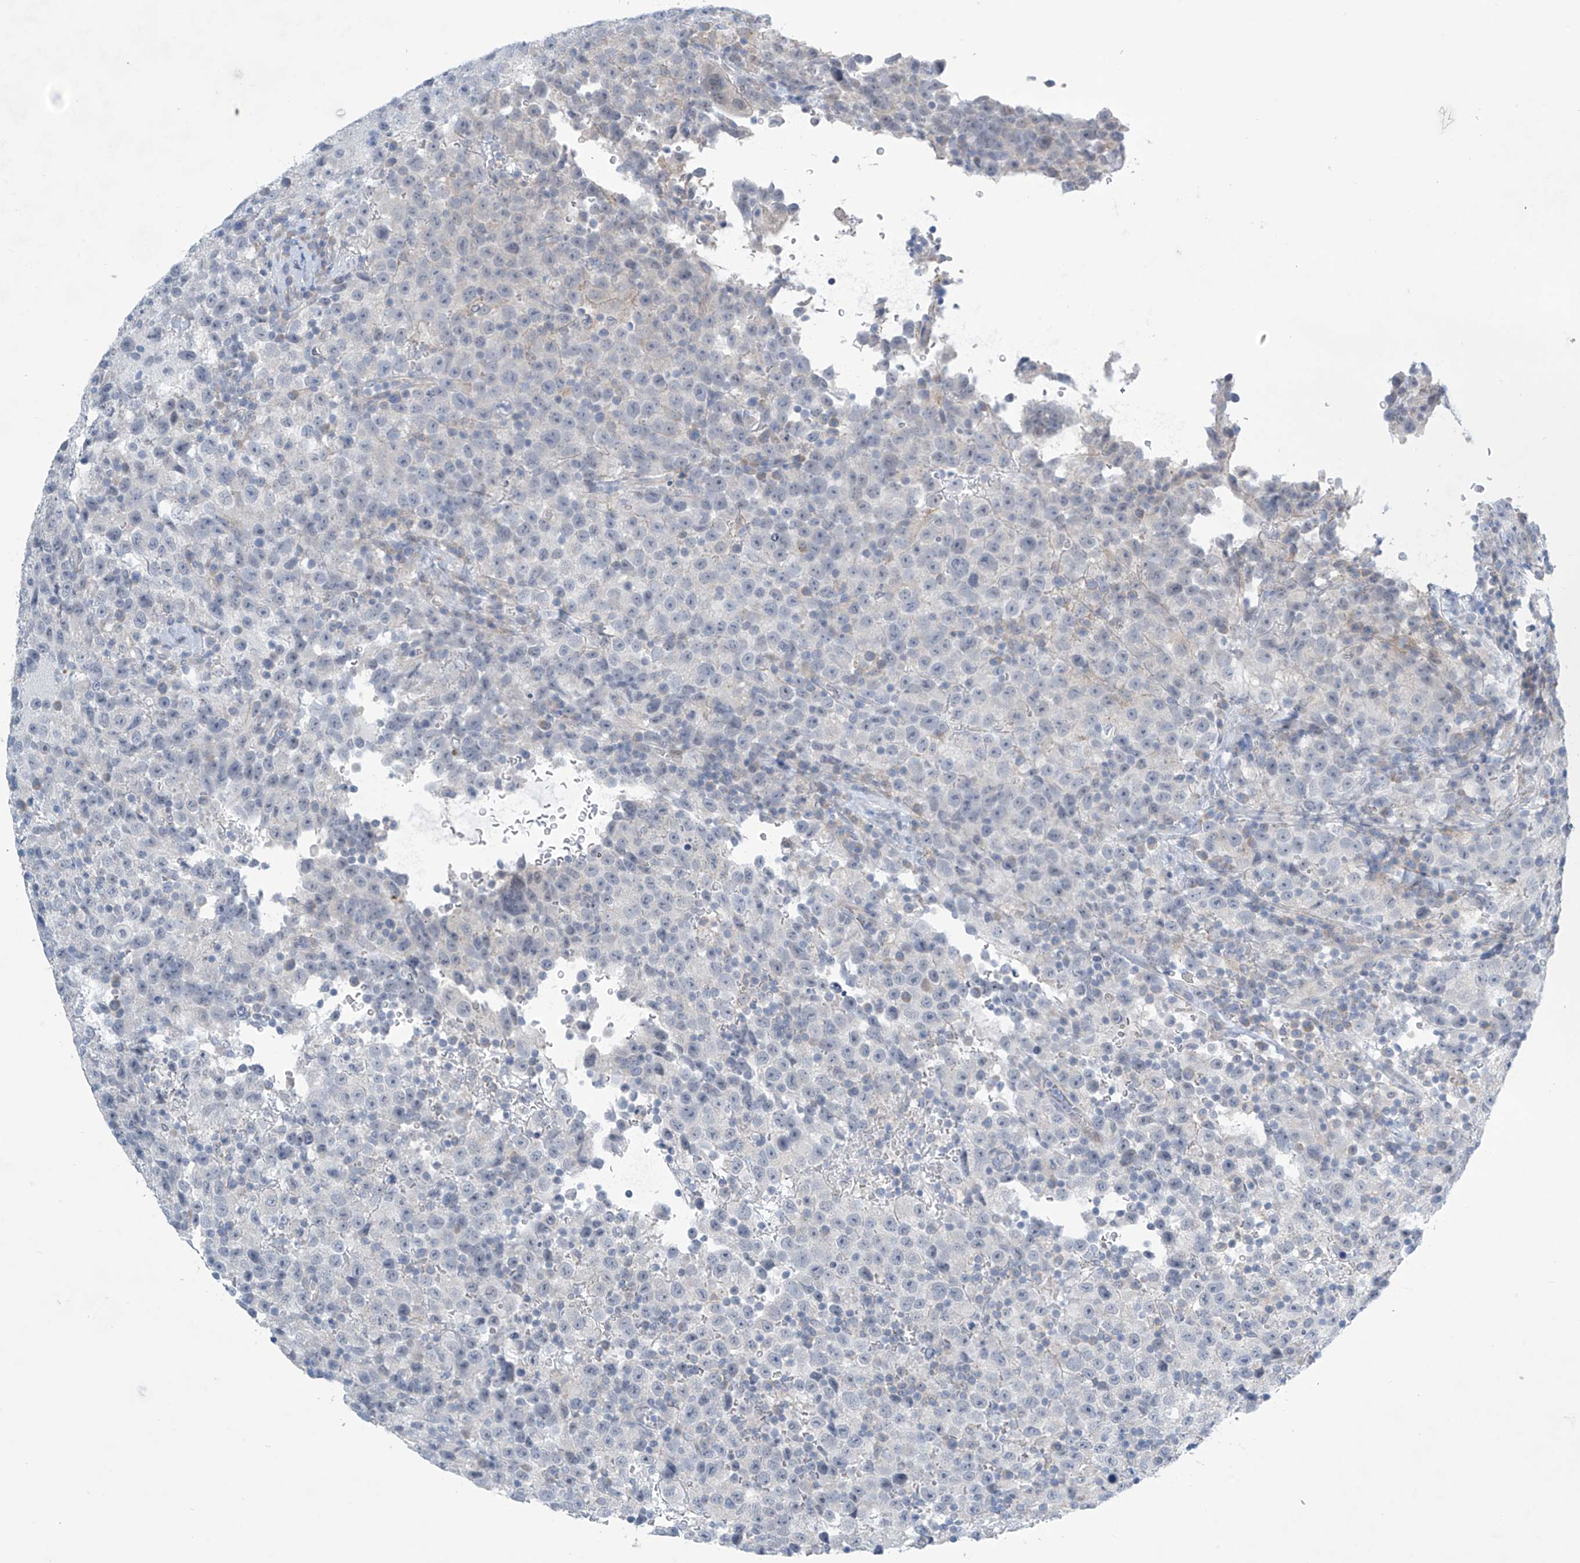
{"staining": {"intensity": "negative", "quantity": "none", "location": "none"}, "tissue": "testis cancer", "cell_type": "Tumor cells", "image_type": "cancer", "snomed": [{"axis": "morphology", "description": "Seminoma, NOS"}, {"axis": "topography", "description": "Testis"}], "caption": "The photomicrograph exhibits no significant staining in tumor cells of testis cancer.", "gene": "SLC35A5", "patient": {"sex": "male", "age": 22}}